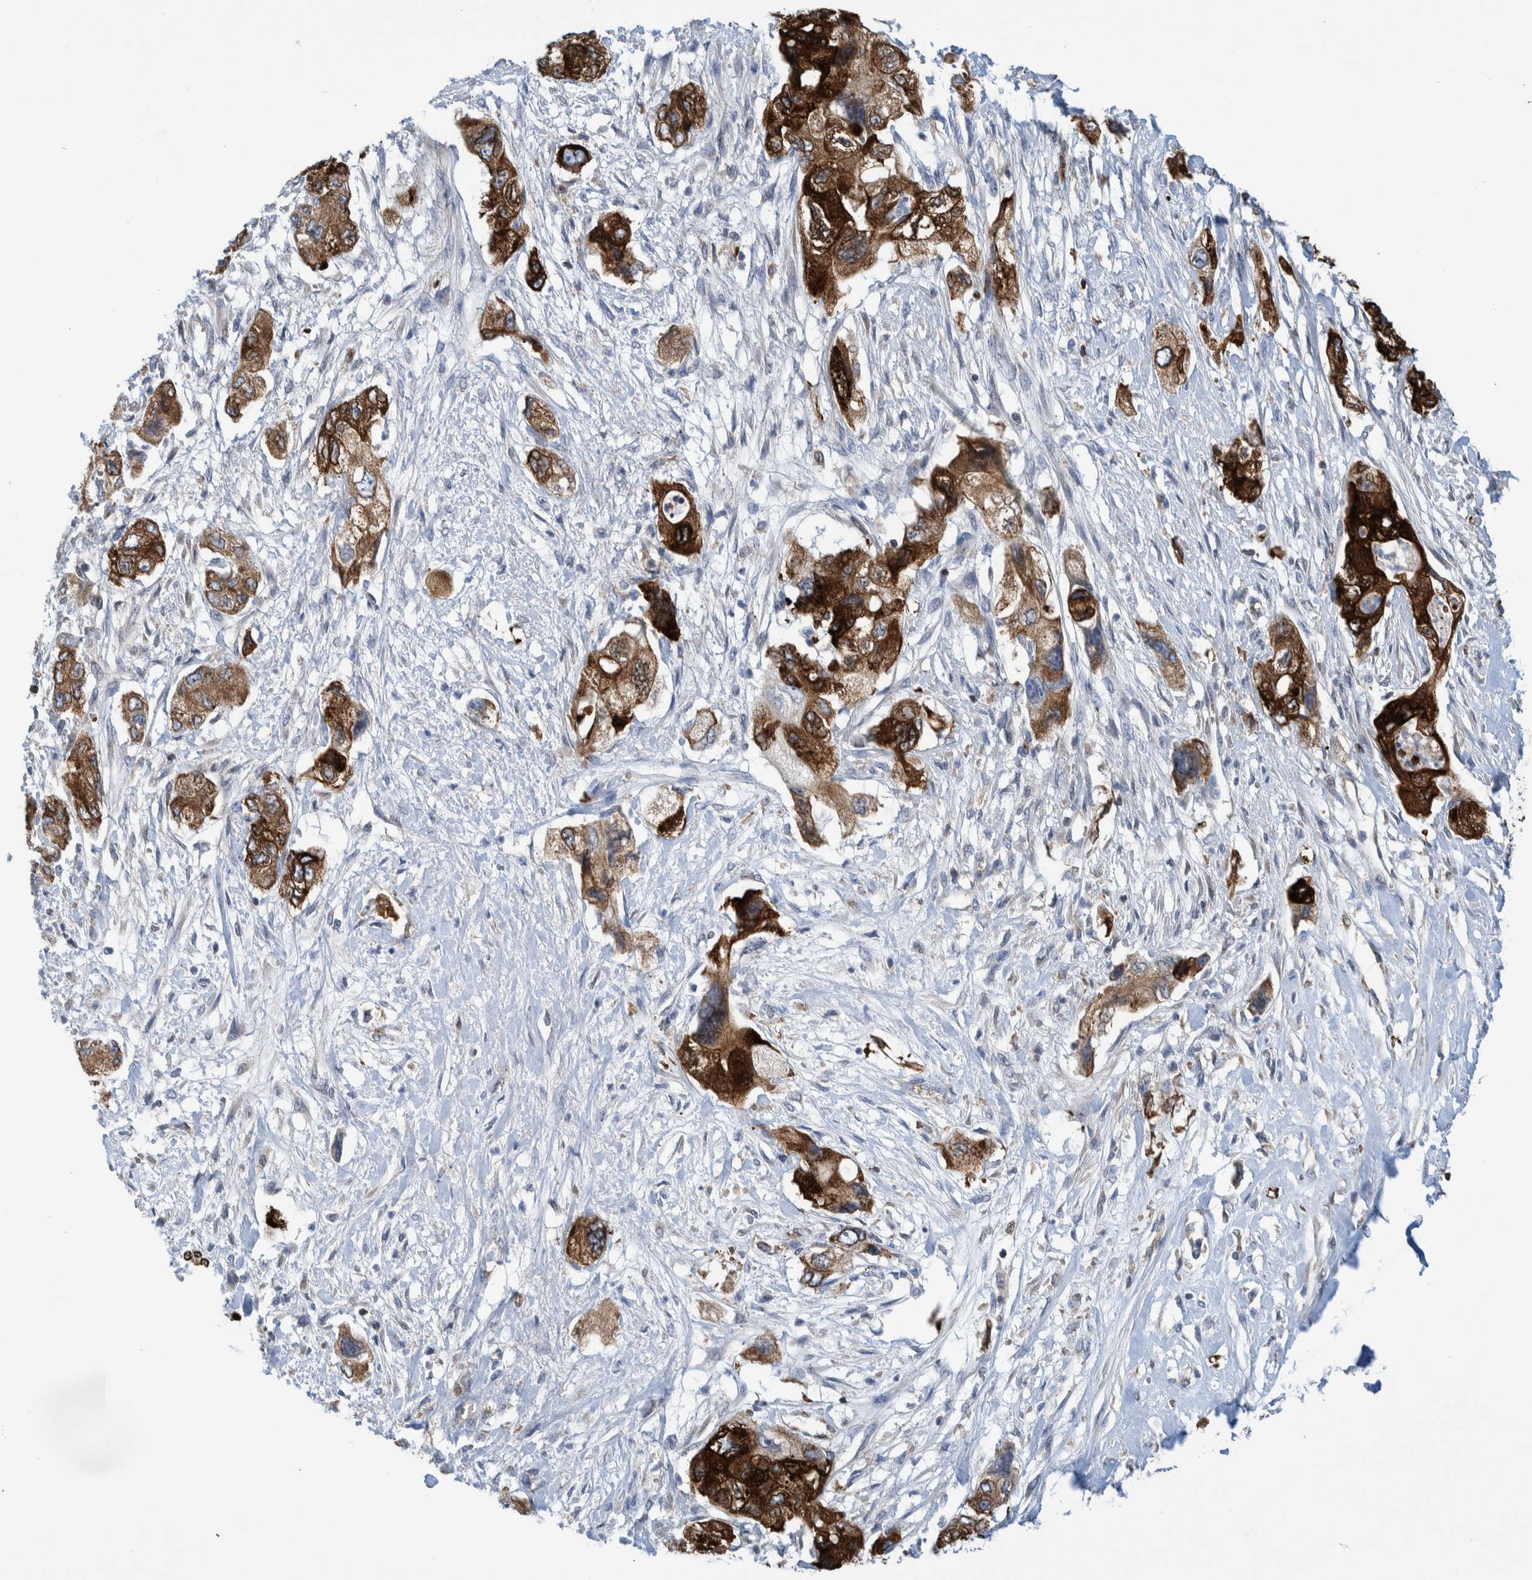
{"staining": {"intensity": "strong", "quantity": ">75%", "location": "cytoplasmic/membranous"}, "tissue": "pancreatic cancer", "cell_type": "Tumor cells", "image_type": "cancer", "snomed": [{"axis": "morphology", "description": "Adenocarcinoma, NOS"}, {"axis": "topography", "description": "Pancreas"}], "caption": "IHC of pancreatic adenocarcinoma reveals high levels of strong cytoplasmic/membranous staining in about >75% of tumor cells. Immunohistochemistry (ihc) stains the protein of interest in brown and the nuclei are stained blue.", "gene": "THEM6", "patient": {"sex": "female", "age": 73}}